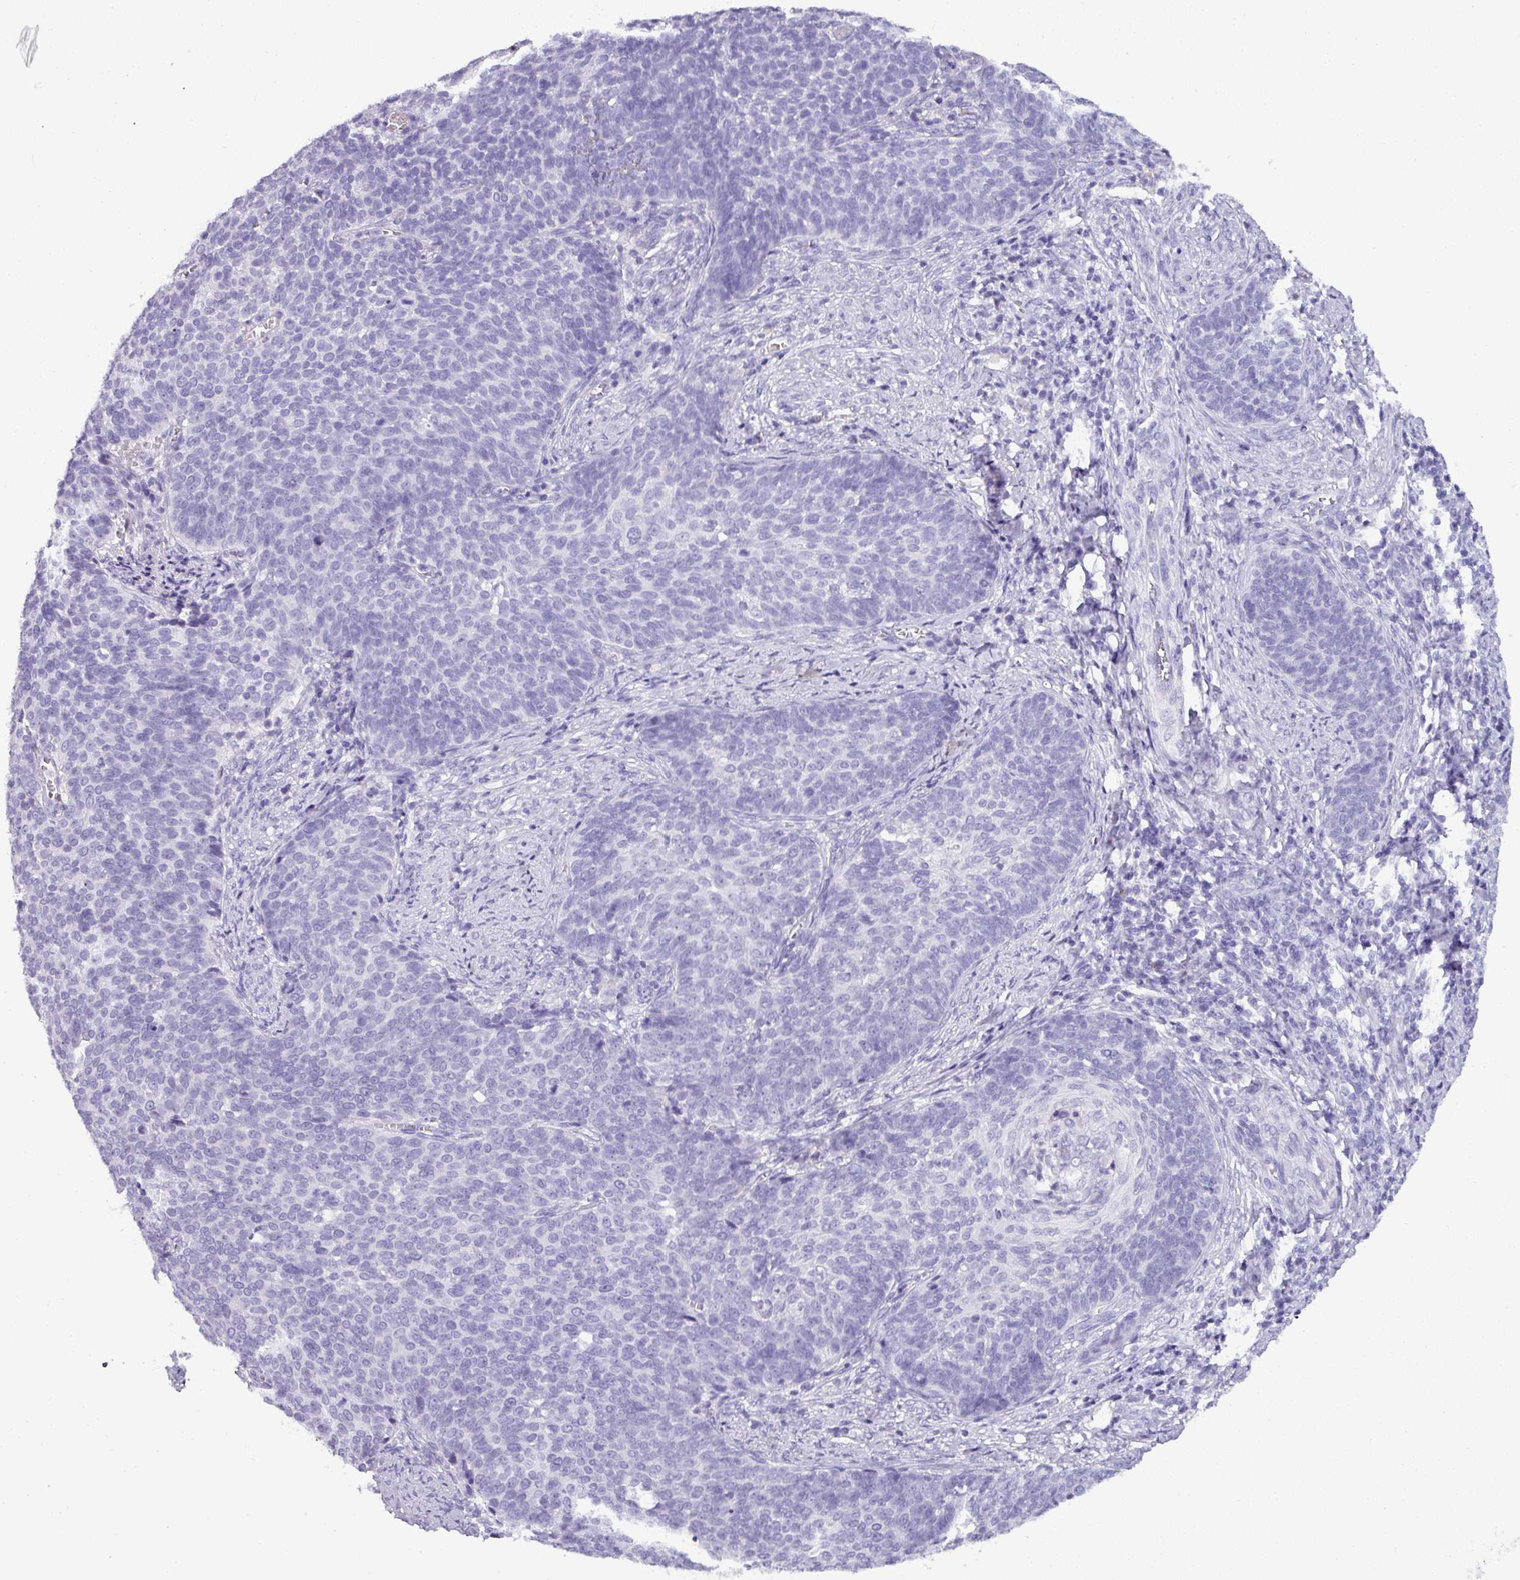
{"staining": {"intensity": "negative", "quantity": "none", "location": "none"}, "tissue": "cervical cancer", "cell_type": "Tumor cells", "image_type": "cancer", "snomed": [{"axis": "morphology", "description": "Normal tissue, NOS"}, {"axis": "morphology", "description": "Squamous cell carcinoma, NOS"}, {"axis": "topography", "description": "Cervix"}], "caption": "The micrograph shows no significant positivity in tumor cells of cervical squamous cell carcinoma.", "gene": "NAPSA", "patient": {"sex": "female", "age": 39}}